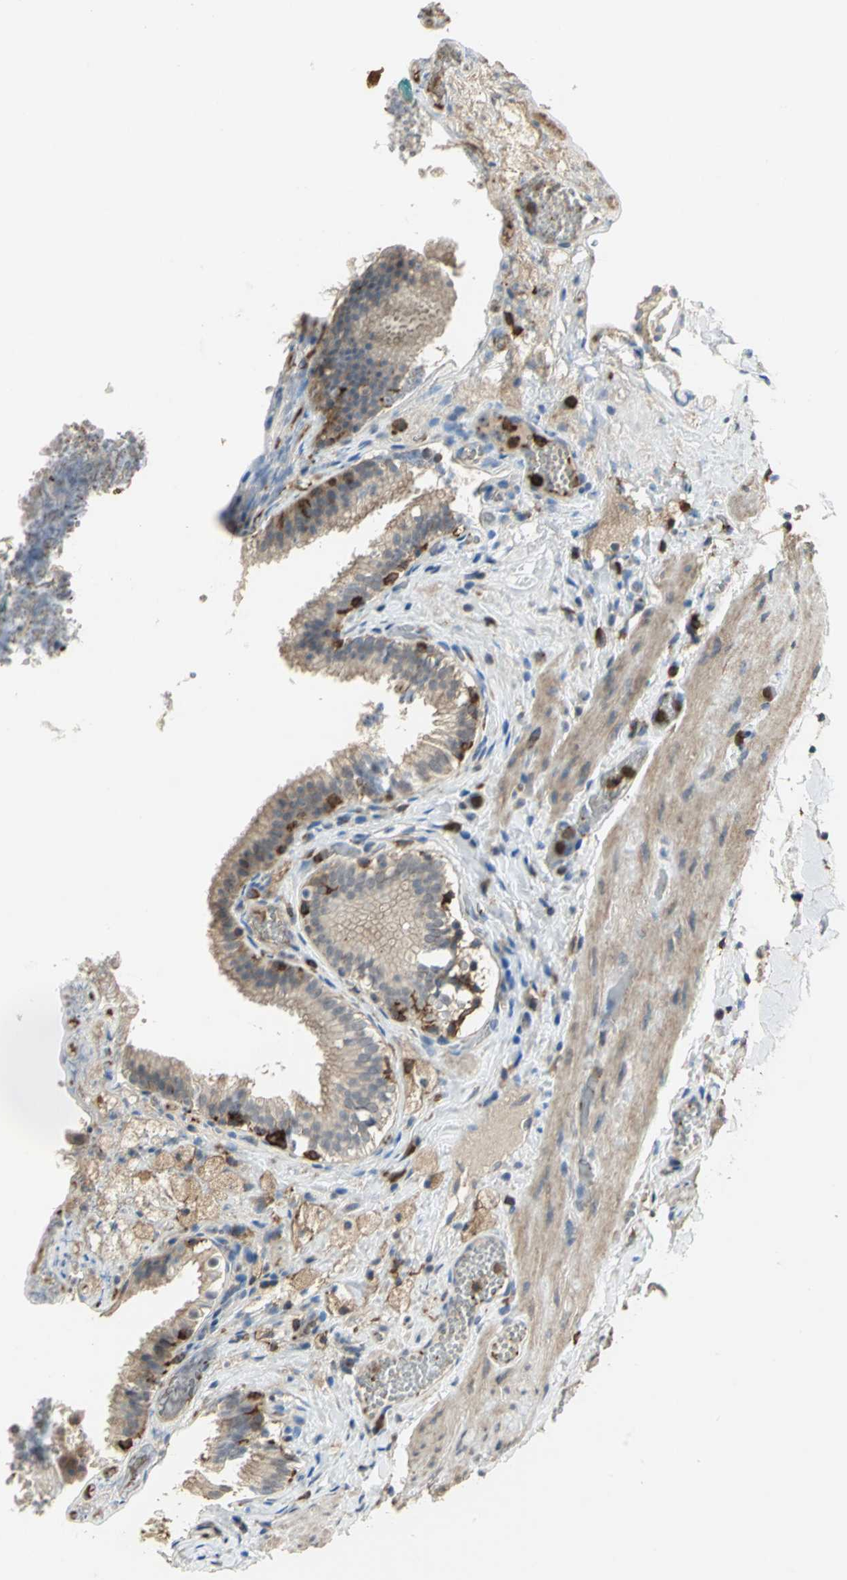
{"staining": {"intensity": "weak", "quantity": ">75%", "location": "cytoplasmic/membranous"}, "tissue": "gallbladder", "cell_type": "Glandular cells", "image_type": "normal", "snomed": [{"axis": "morphology", "description": "Normal tissue, NOS"}, {"axis": "topography", "description": "Gallbladder"}], "caption": "Benign gallbladder shows weak cytoplasmic/membranous expression in approximately >75% of glandular cells, visualized by immunohistochemistry. The staining is performed using DAB brown chromogen to label protein expression. The nuclei are counter-stained blue using hematoxylin.", "gene": "SKAP2", "patient": {"sex": "female", "age": 24}}